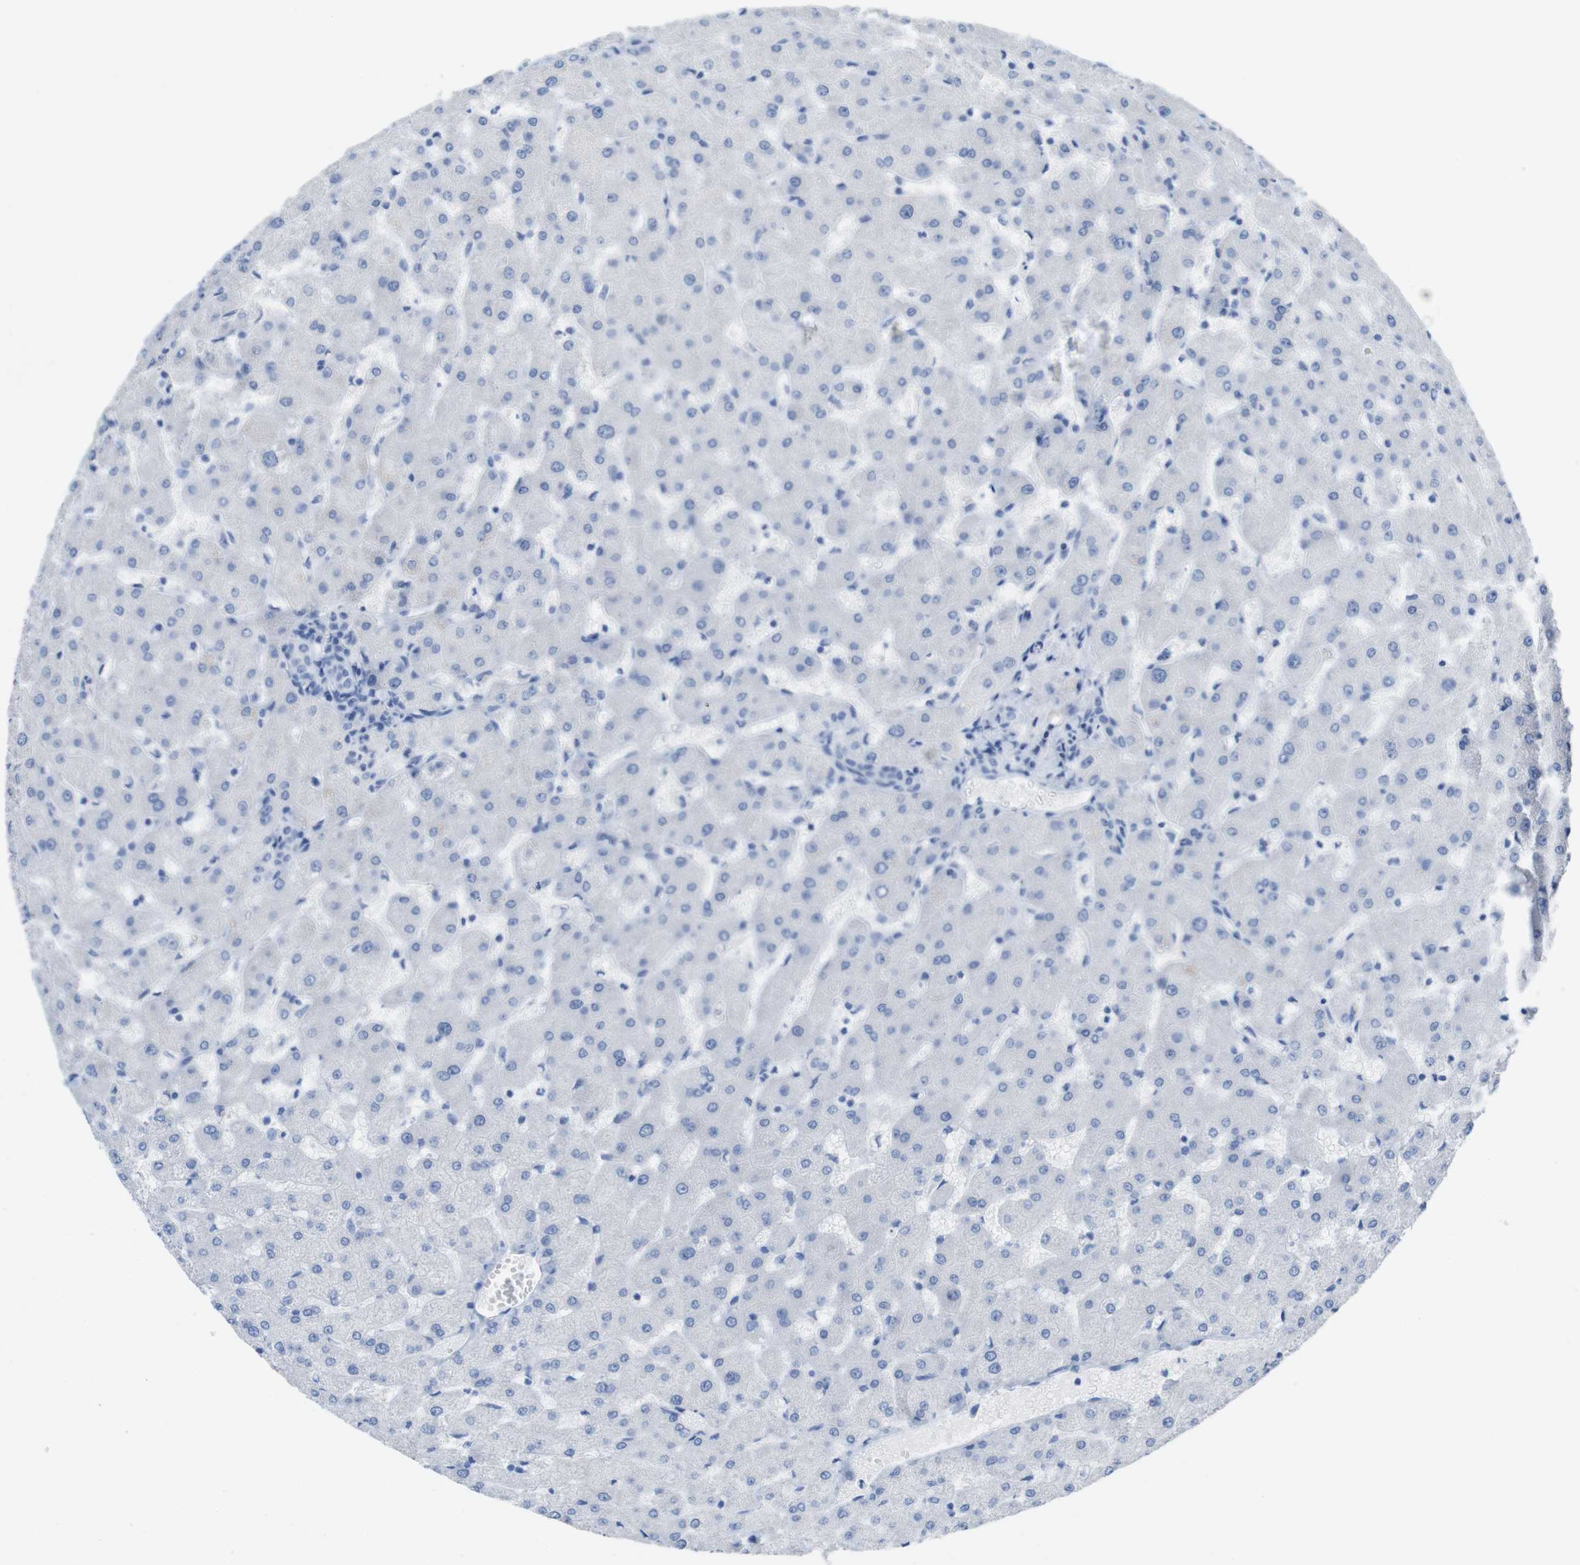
{"staining": {"intensity": "negative", "quantity": "none", "location": "none"}, "tissue": "liver", "cell_type": "Cholangiocytes", "image_type": "normal", "snomed": [{"axis": "morphology", "description": "Normal tissue, NOS"}, {"axis": "topography", "description": "Liver"}], "caption": "This is a image of IHC staining of benign liver, which shows no expression in cholangiocytes.", "gene": "LAG3", "patient": {"sex": "female", "age": 63}}